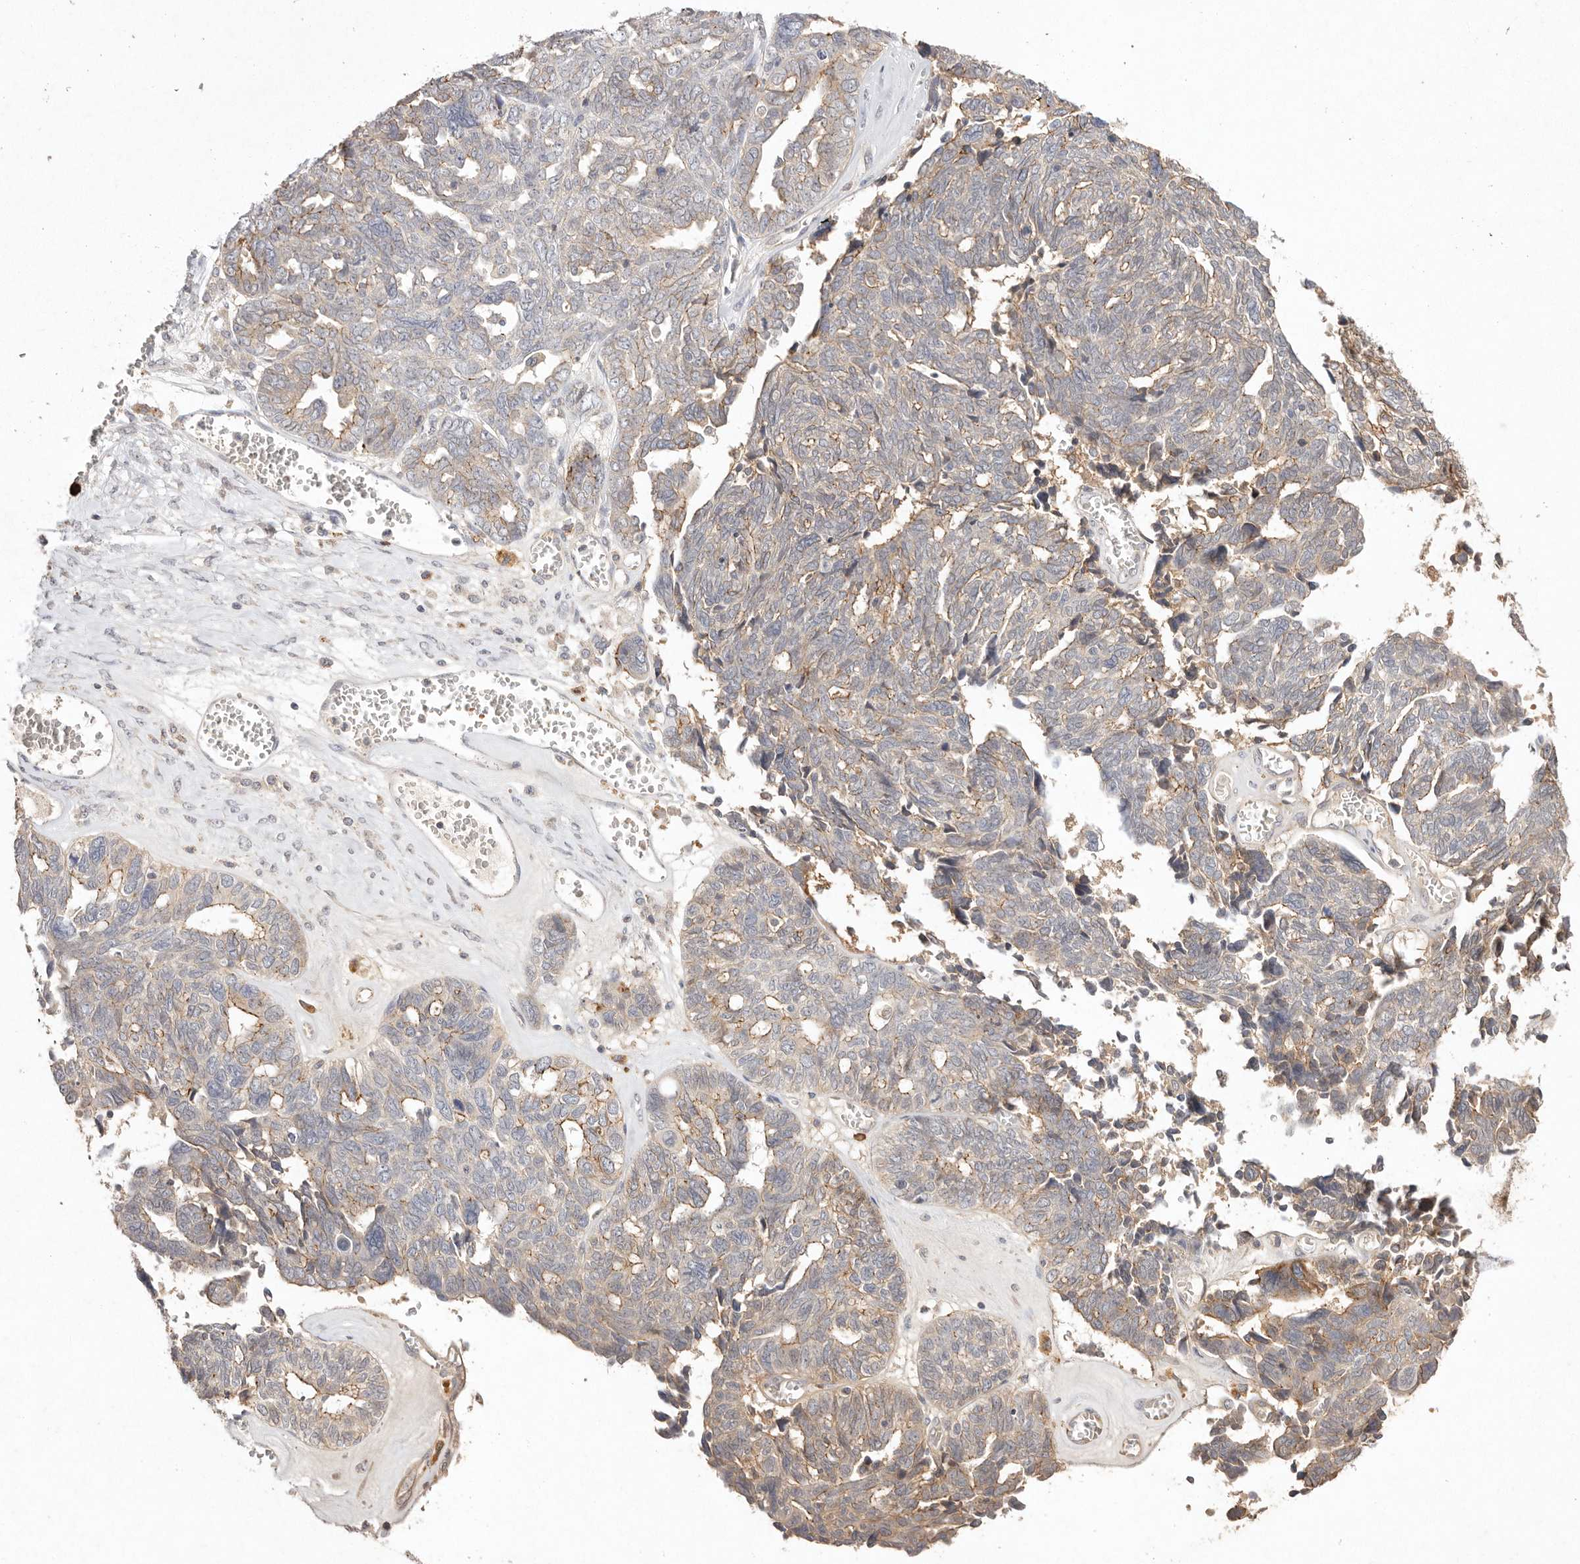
{"staining": {"intensity": "weak", "quantity": "25%-75%", "location": "cytoplasmic/membranous"}, "tissue": "ovarian cancer", "cell_type": "Tumor cells", "image_type": "cancer", "snomed": [{"axis": "morphology", "description": "Cystadenocarcinoma, serous, NOS"}, {"axis": "topography", "description": "Ovary"}], "caption": "Approximately 25%-75% of tumor cells in ovarian cancer (serous cystadenocarcinoma) demonstrate weak cytoplasmic/membranous protein expression as visualized by brown immunohistochemical staining.", "gene": "CXADR", "patient": {"sex": "female", "age": 79}}